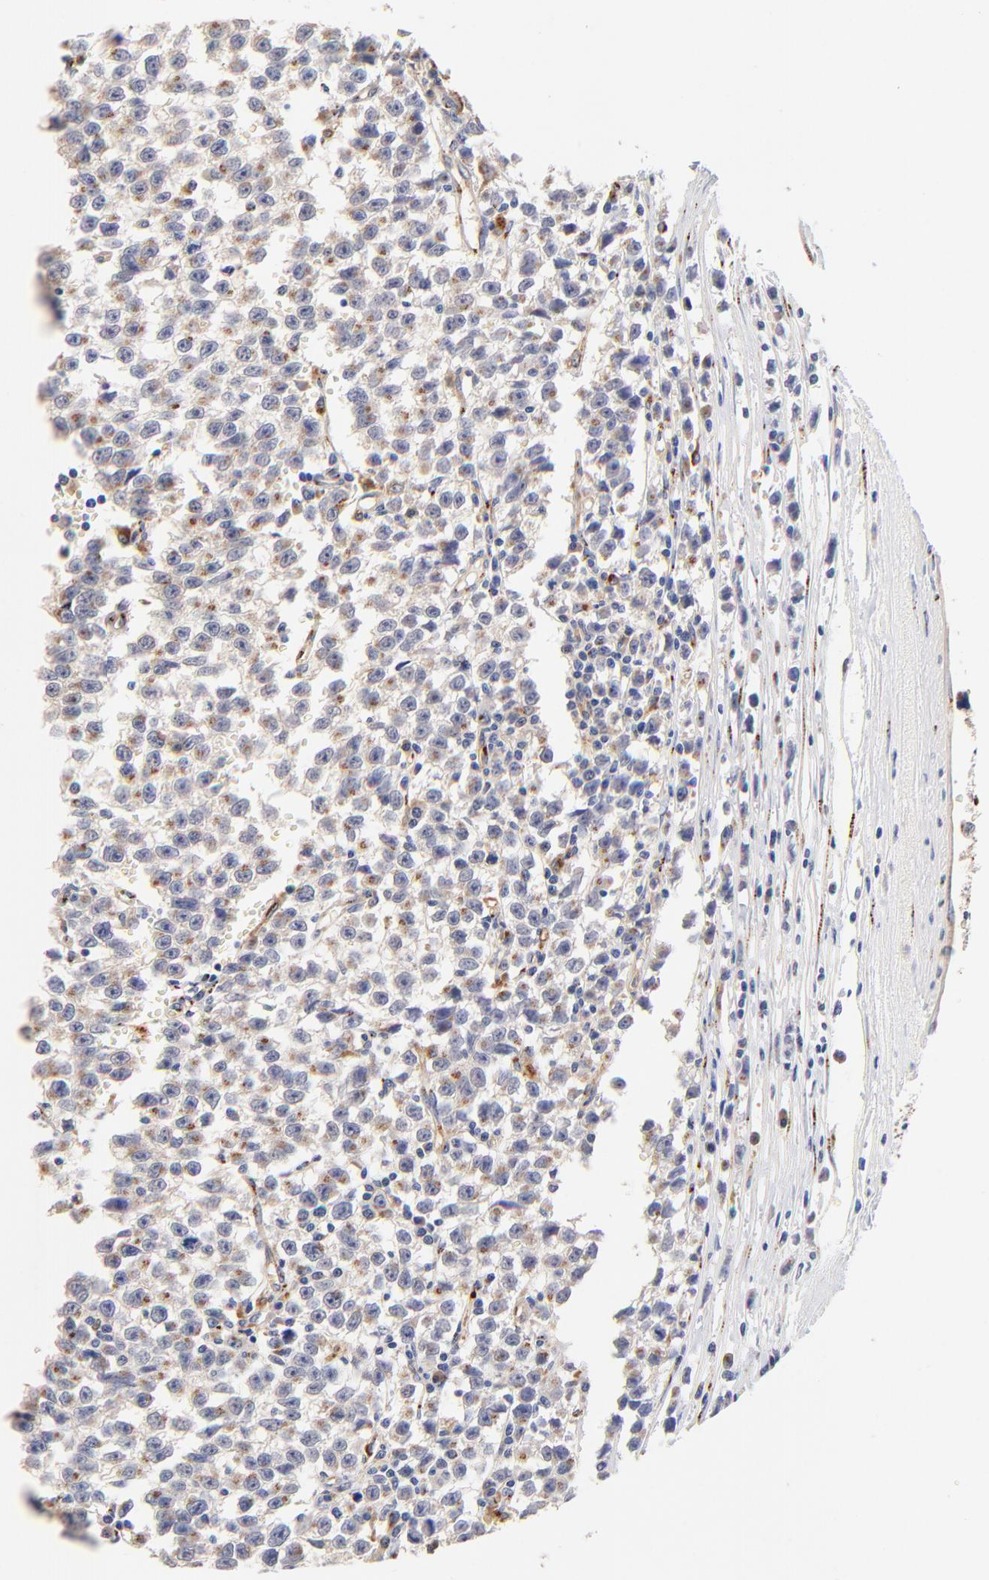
{"staining": {"intensity": "weak", "quantity": "25%-75%", "location": "cytoplasmic/membranous"}, "tissue": "testis cancer", "cell_type": "Tumor cells", "image_type": "cancer", "snomed": [{"axis": "morphology", "description": "Seminoma, NOS"}, {"axis": "topography", "description": "Testis"}], "caption": "Immunohistochemistry (IHC) of testis seminoma exhibits low levels of weak cytoplasmic/membranous expression in about 25%-75% of tumor cells. Using DAB (3,3'-diaminobenzidine) (brown) and hematoxylin (blue) stains, captured at high magnification using brightfield microscopy.", "gene": "FMNL3", "patient": {"sex": "male", "age": 35}}